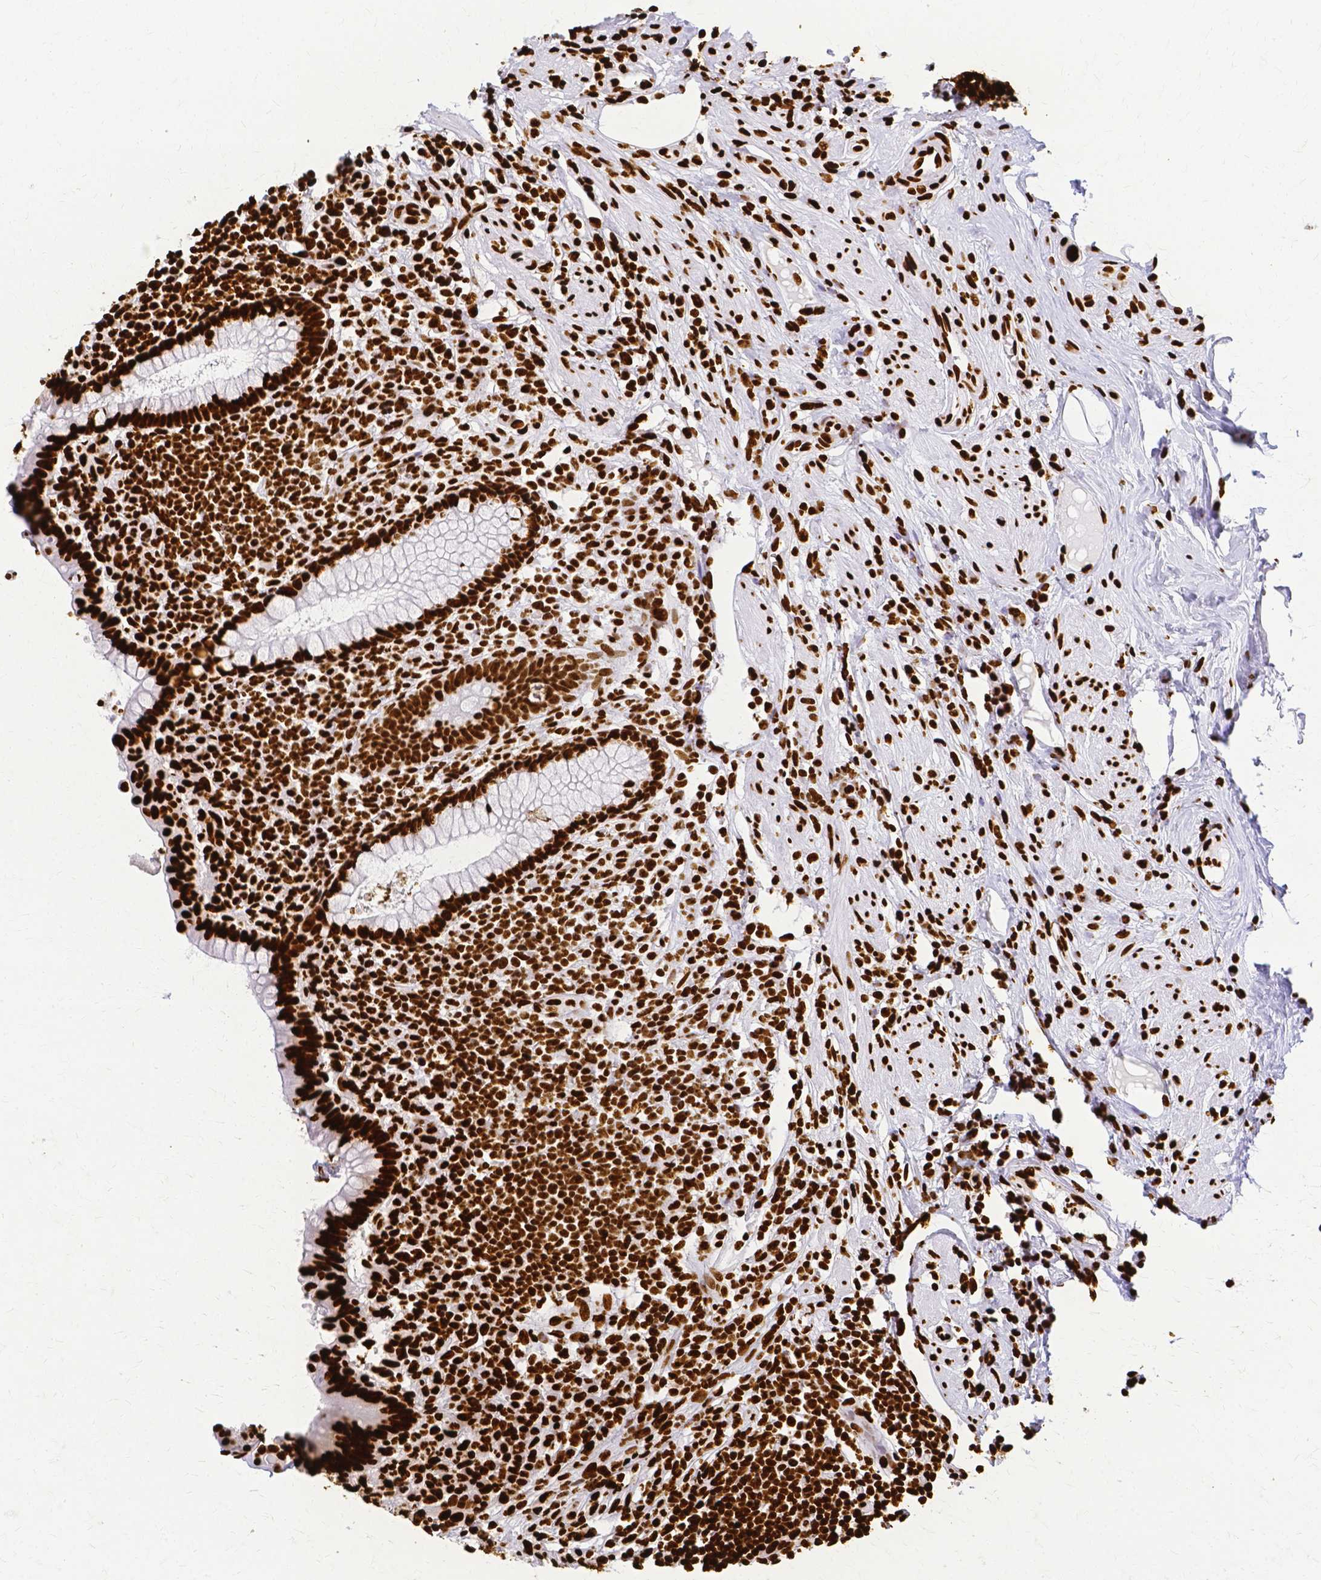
{"staining": {"intensity": "strong", "quantity": ">75%", "location": "nuclear"}, "tissue": "appendix", "cell_type": "Glandular cells", "image_type": "normal", "snomed": [{"axis": "morphology", "description": "Normal tissue, NOS"}, {"axis": "topography", "description": "Appendix"}], "caption": "About >75% of glandular cells in benign appendix show strong nuclear protein staining as visualized by brown immunohistochemical staining.", "gene": "SFPQ", "patient": {"sex": "female", "age": 56}}